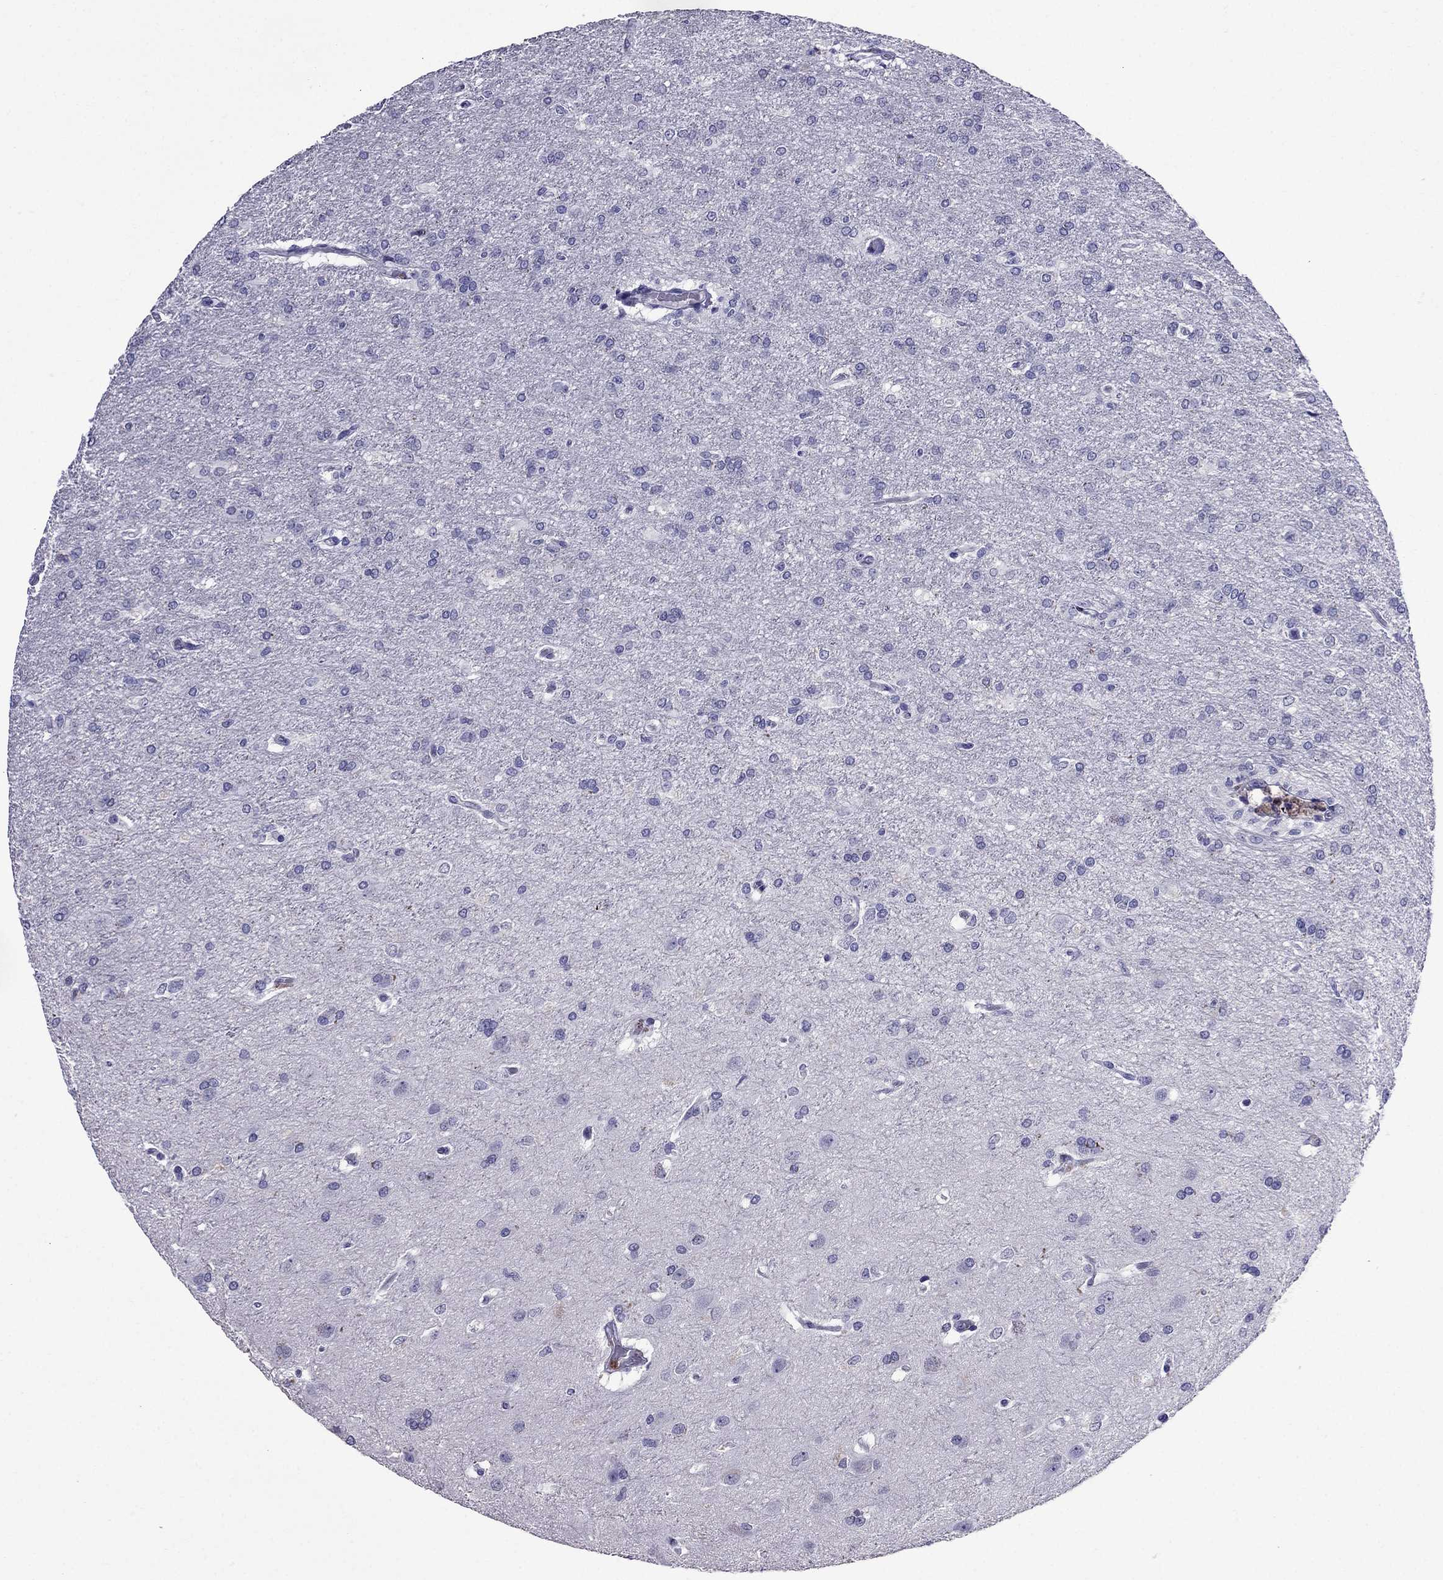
{"staining": {"intensity": "negative", "quantity": "none", "location": "none"}, "tissue": "glioma", "cell_type": "Tumor cells", "image_type": "cancer", "snomed": [{"axis": "morphology", "description": "Glioma, malignant, High grade"}, {"axis": "topography", "description": "Brain"}], "caption": "High-grade glioma (malignant) was stained to show a protein in brown. There is no significant positivity in tumor cells.", "gene": "OLFM4", "patient": {"sex": "male", "age": 68}}